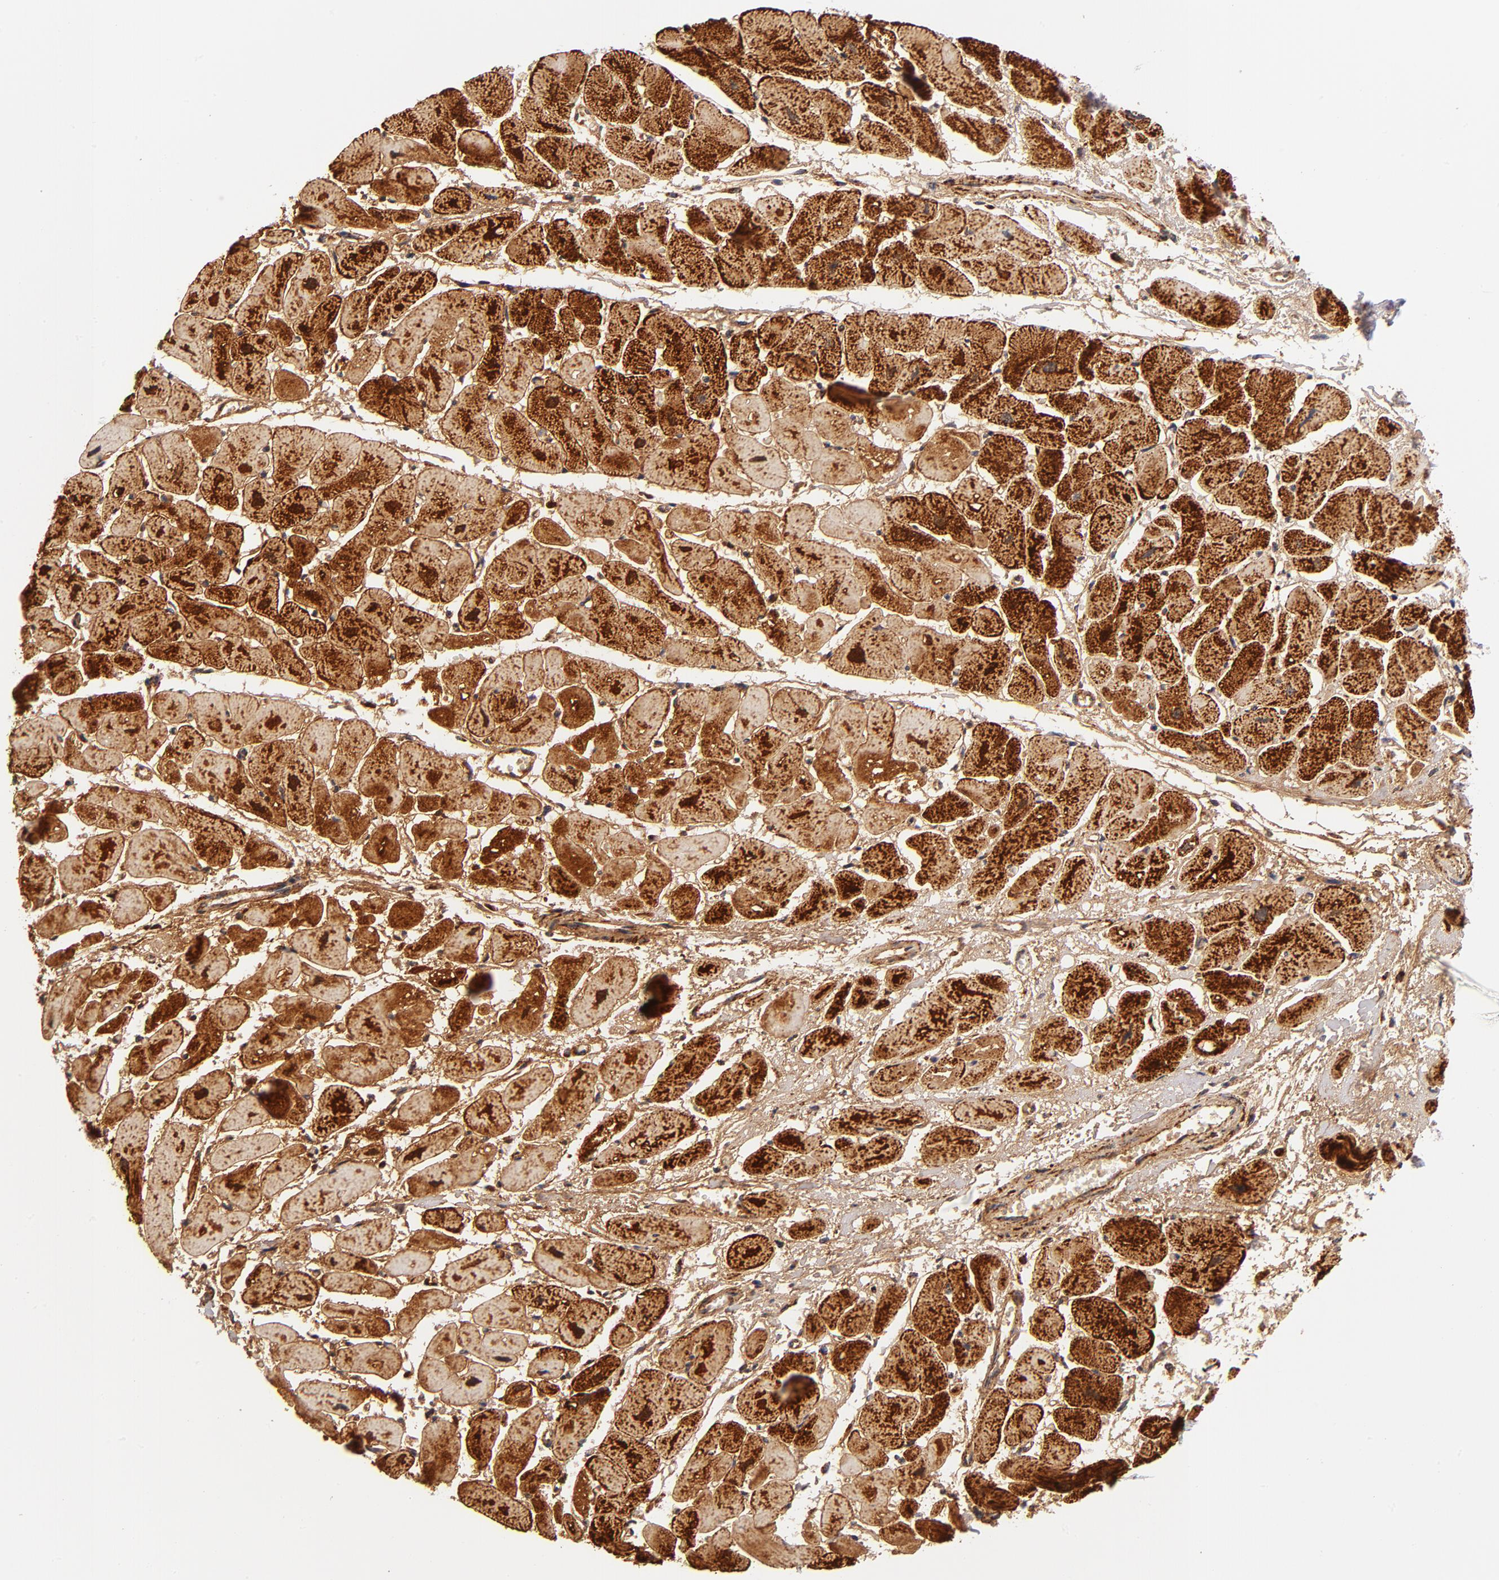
{"staining": {"intensity": "strong", "quantity": ">75%", "location": "cytoplasmic/membranous"}, "tissue": "heart muscle", "cell_type": "Cardiomyocytes", "image_type": "normal", "snomed": [{"axis": "morphology", "description": "Normal tissue, NOS"}, {"axis": "topography", "description": "Heart"}], "caption": "Cardiomyocytes reveal high levels of strong cytoplasmic/membranous staining in approximately >75% of cells in benign human heart muscle.", "gene": "ECHS1", "patient": {"sex": "female", "age": 54}}